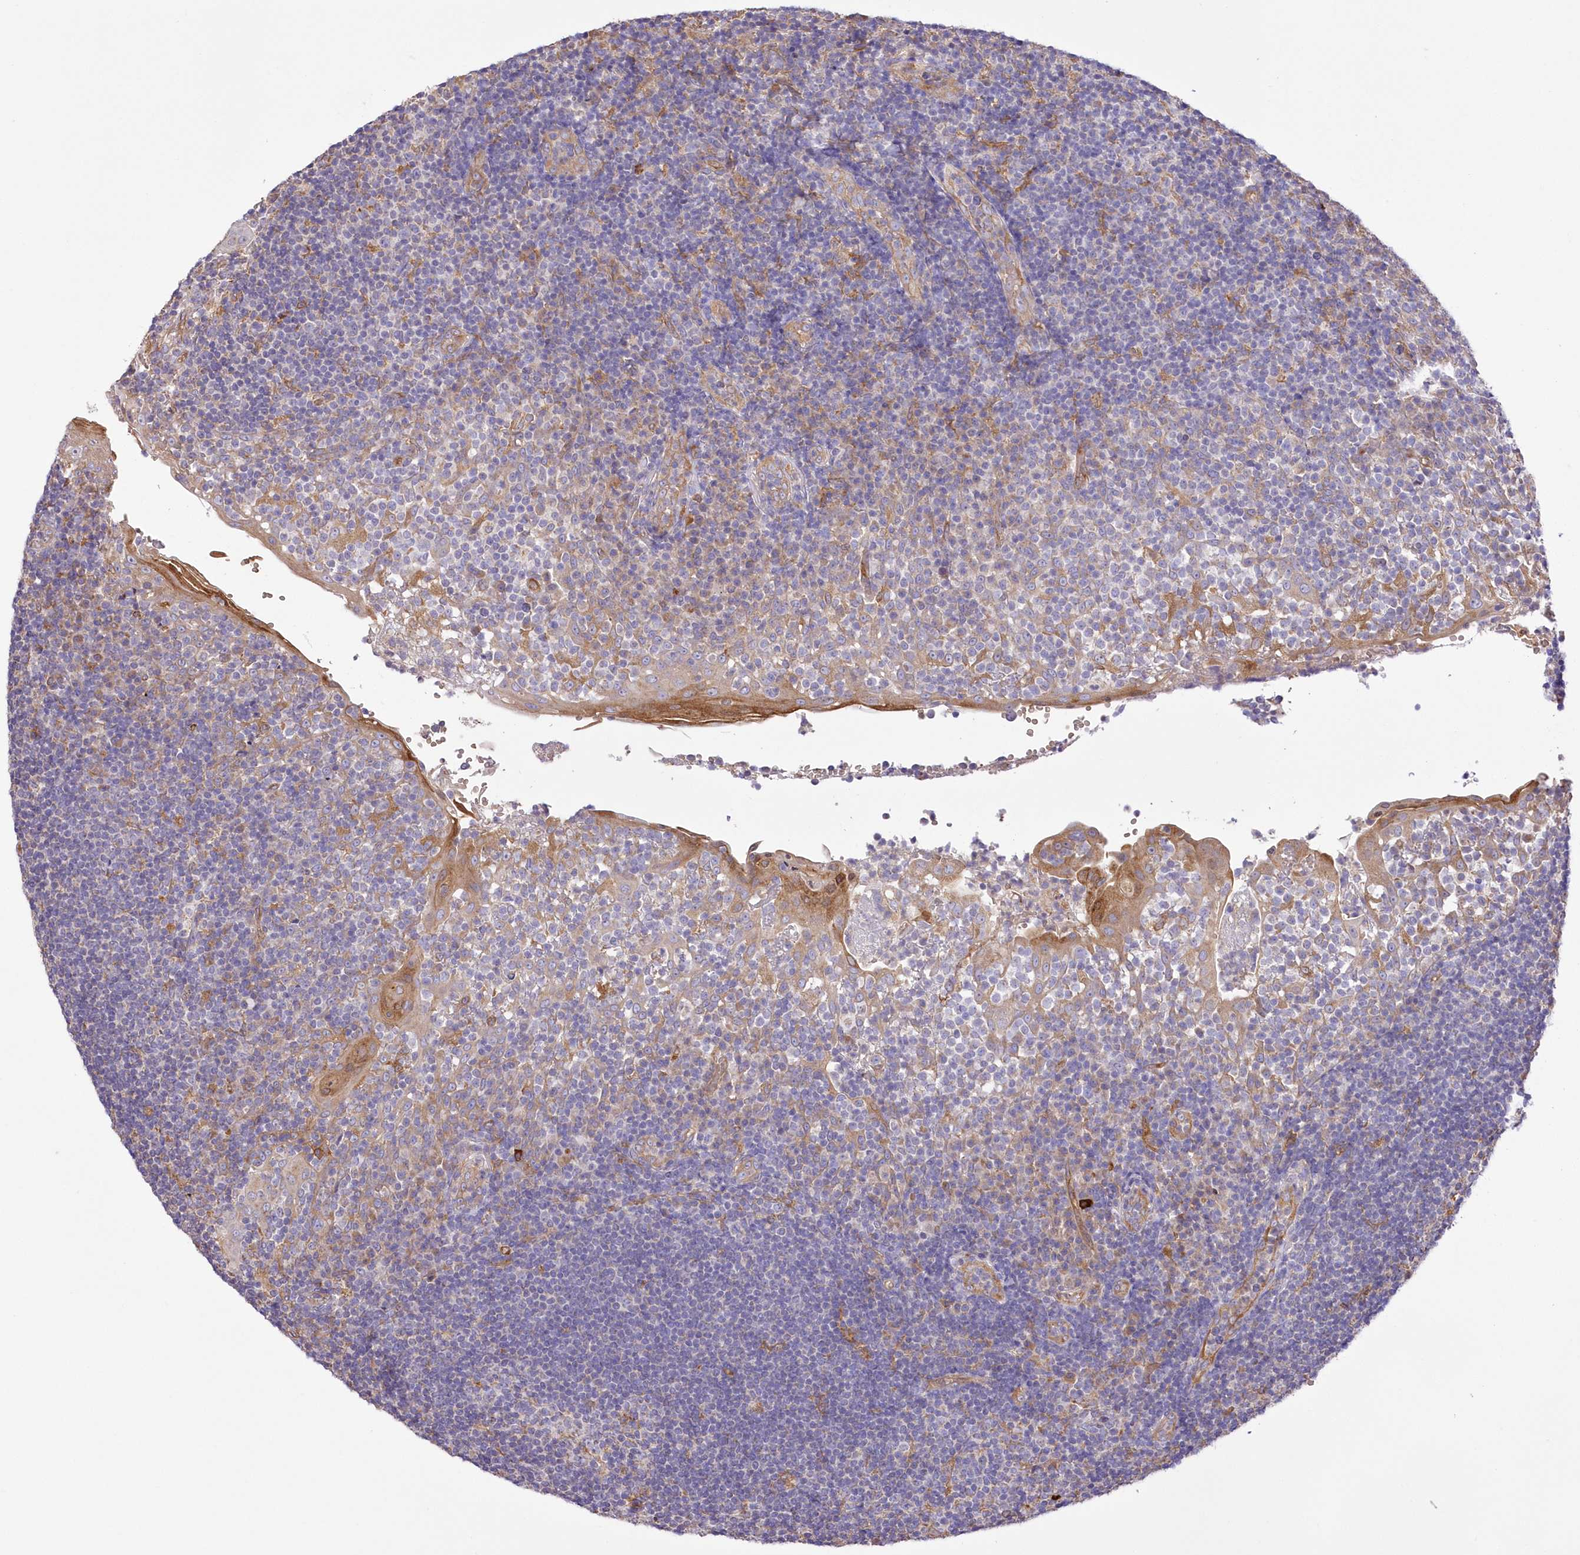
{"staining": {"intensity": "negative", "quantity": "none", "location": "none"}, "tissue": "tonsil", "cell_type": "Germinal center cells", "image_type": "normal", "snomed": [{"axis": "morphology", "description": "Normal tissue, NOS"}, {"axis": "topography", "description": "Tonsil"}], "caption": "The photomicrograph shows no significant staining in germinal center cells of tonsil. (Stains: DAB immunohistochemistry with hematoxylin counter stain, Microscopy: brightfield microscopy at high magnification).", "gene": "FCHO2", "patient": {"sex": "female", "age": 40}}